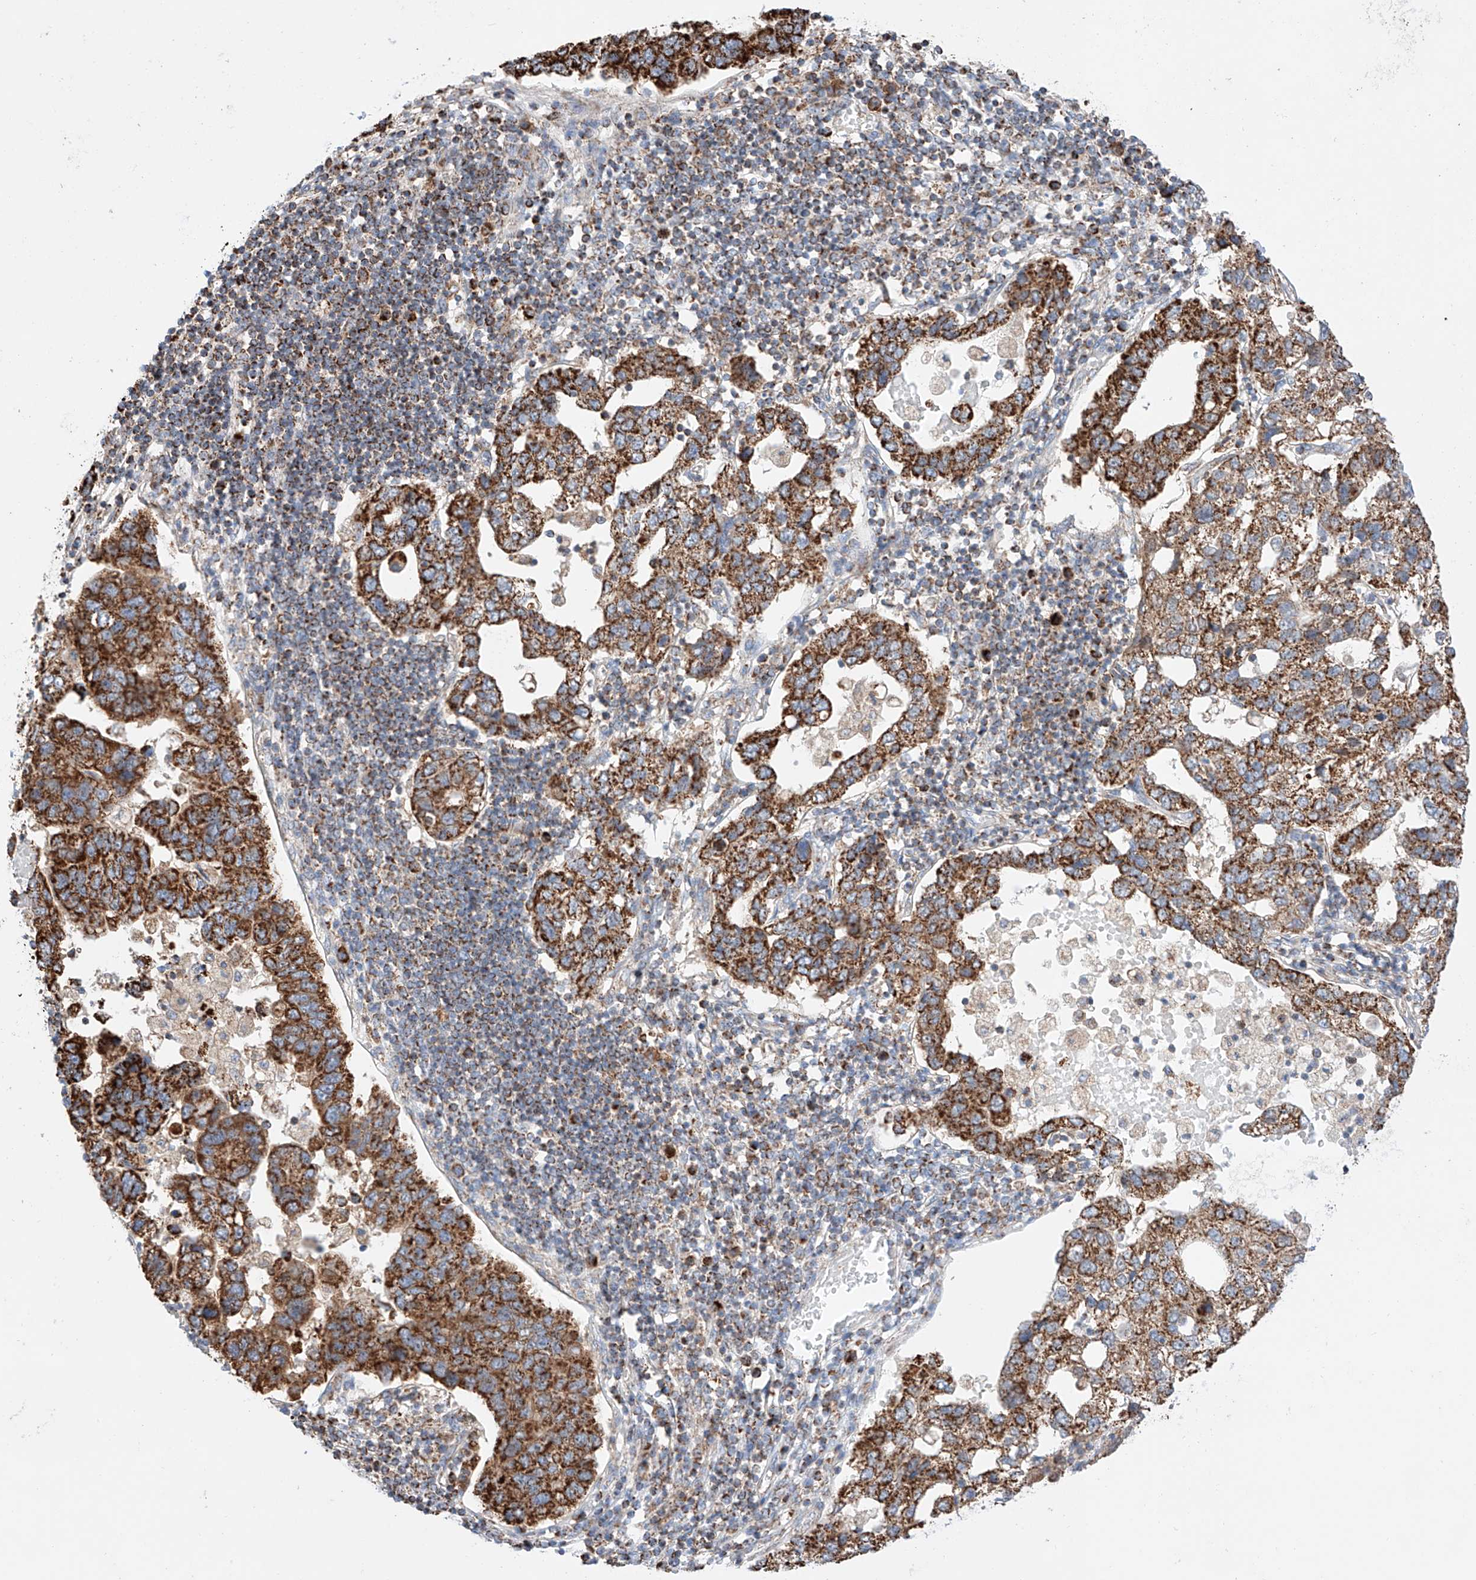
{"staining": {"intensity": "strong", "quantity": ">75%", "location": "cytoplasmic/membranous"}, "tissue": "pancreatic cancer", "cell_type": "Tumor cells", "image_type": "cancer", "snomed": [{"axis": "morphology", "description": "Adenocarcinoma, NOS"}, {"axis": "topography", "description": "Pancreas"}], "caption": "IHC of human pancreatic adenocarcinoma displays high levels of strong cytoplasmic/membranous expression in approximately >75% of tumor cells.", "gene": "KTI12", "patient": {"sex": "female", "age": 61}}